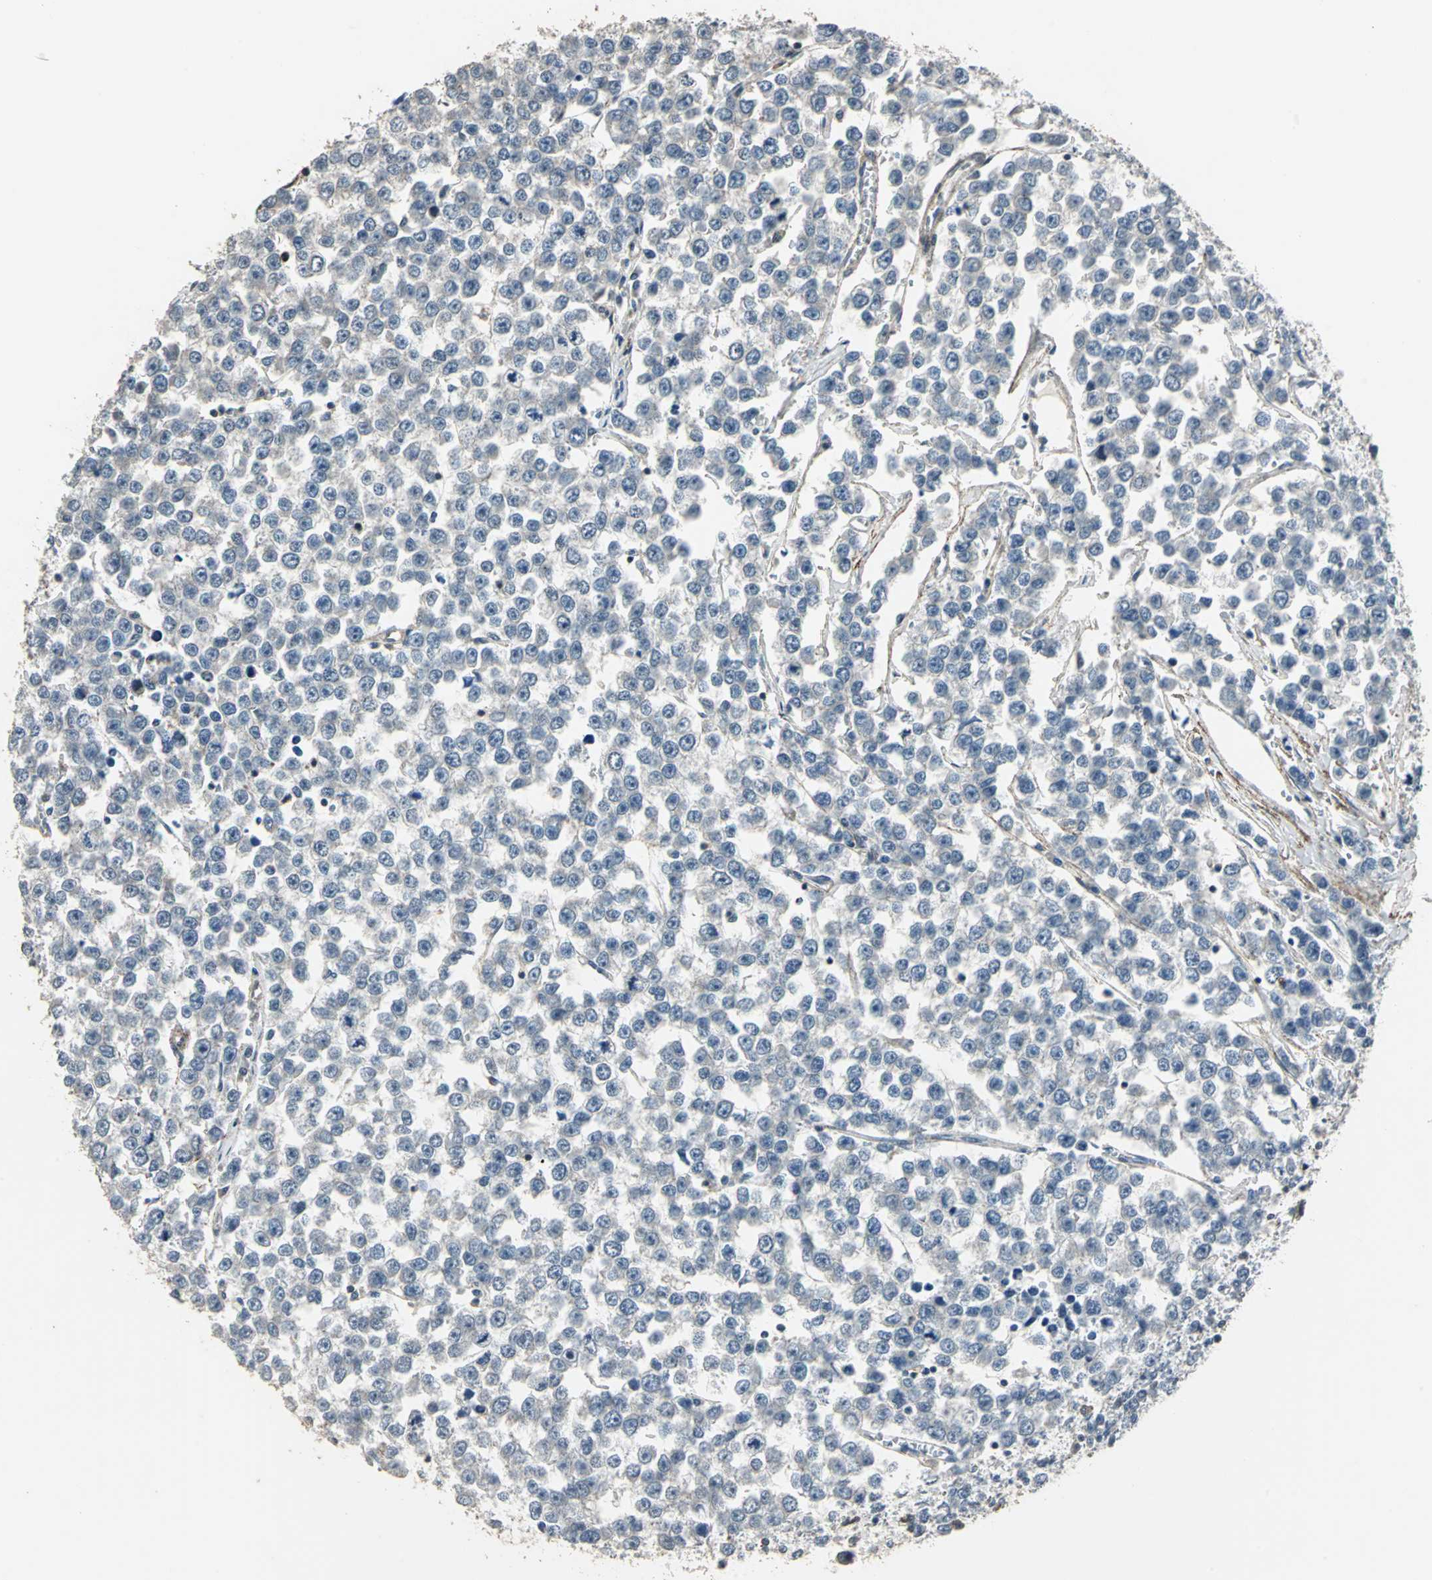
{"staining": {"intensity": "weak", "quantity": ">75%", "location": "cytoplasmic/membranous"}, "tissue": "testis cancer", "cell_type": "Tumor cells", "image_type": "cancer", "snomed": [{"axis": "morphology", "description": "Seminoma, NOS"}, {"axis": "morphology", "description": "Carcinoma, Embryonal, NOS"}, {"axis": "topography", "description": "Testis"}], "caption": "IHC of testis cancer (seminoma) displays low levels of weak cytoplasmic/membranous positivity in approximately >75% of tumor cells.", "gene": "DNAJB4", "patient": {"sex": "male", "age": 52}}